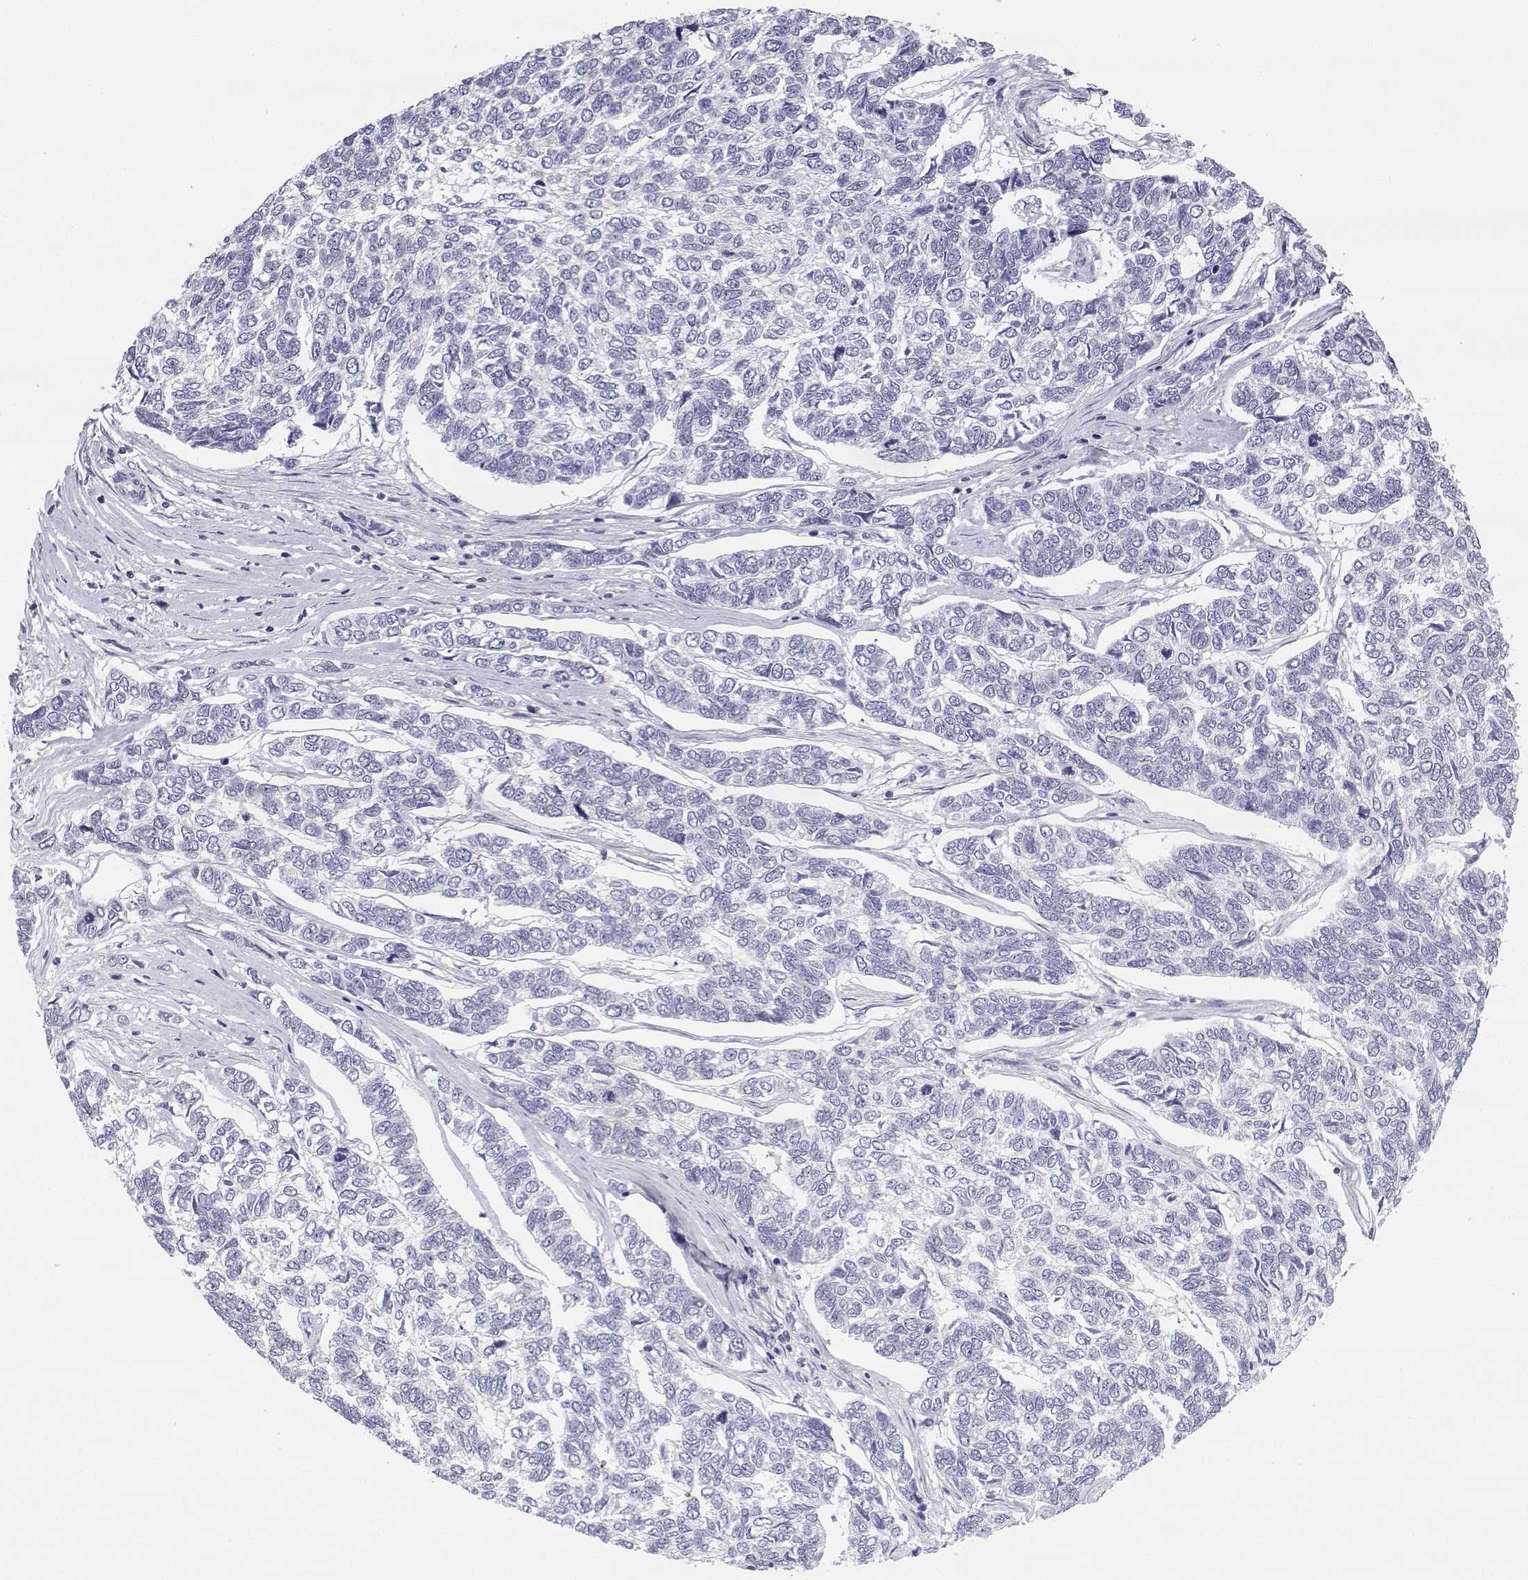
{"staining": {"intensity": "negative", "quantity": "none", "location": "none"}, "tissue": "skin cancer", "cell_type": "Tumor cells", "image_type": "cancer", "snomed": [{"axis": "morphology", "description": "Basal cell carcinoma"}, {"axis": "topography", "description": "Skin"}], "caption": "This is an immunohistochemistry micrograph of skin cancer (basal cell carcinoma). There is no staining in tumor cells.", "gene": "CREB3L3", "patient": {"sex": "female", "age": 65}}